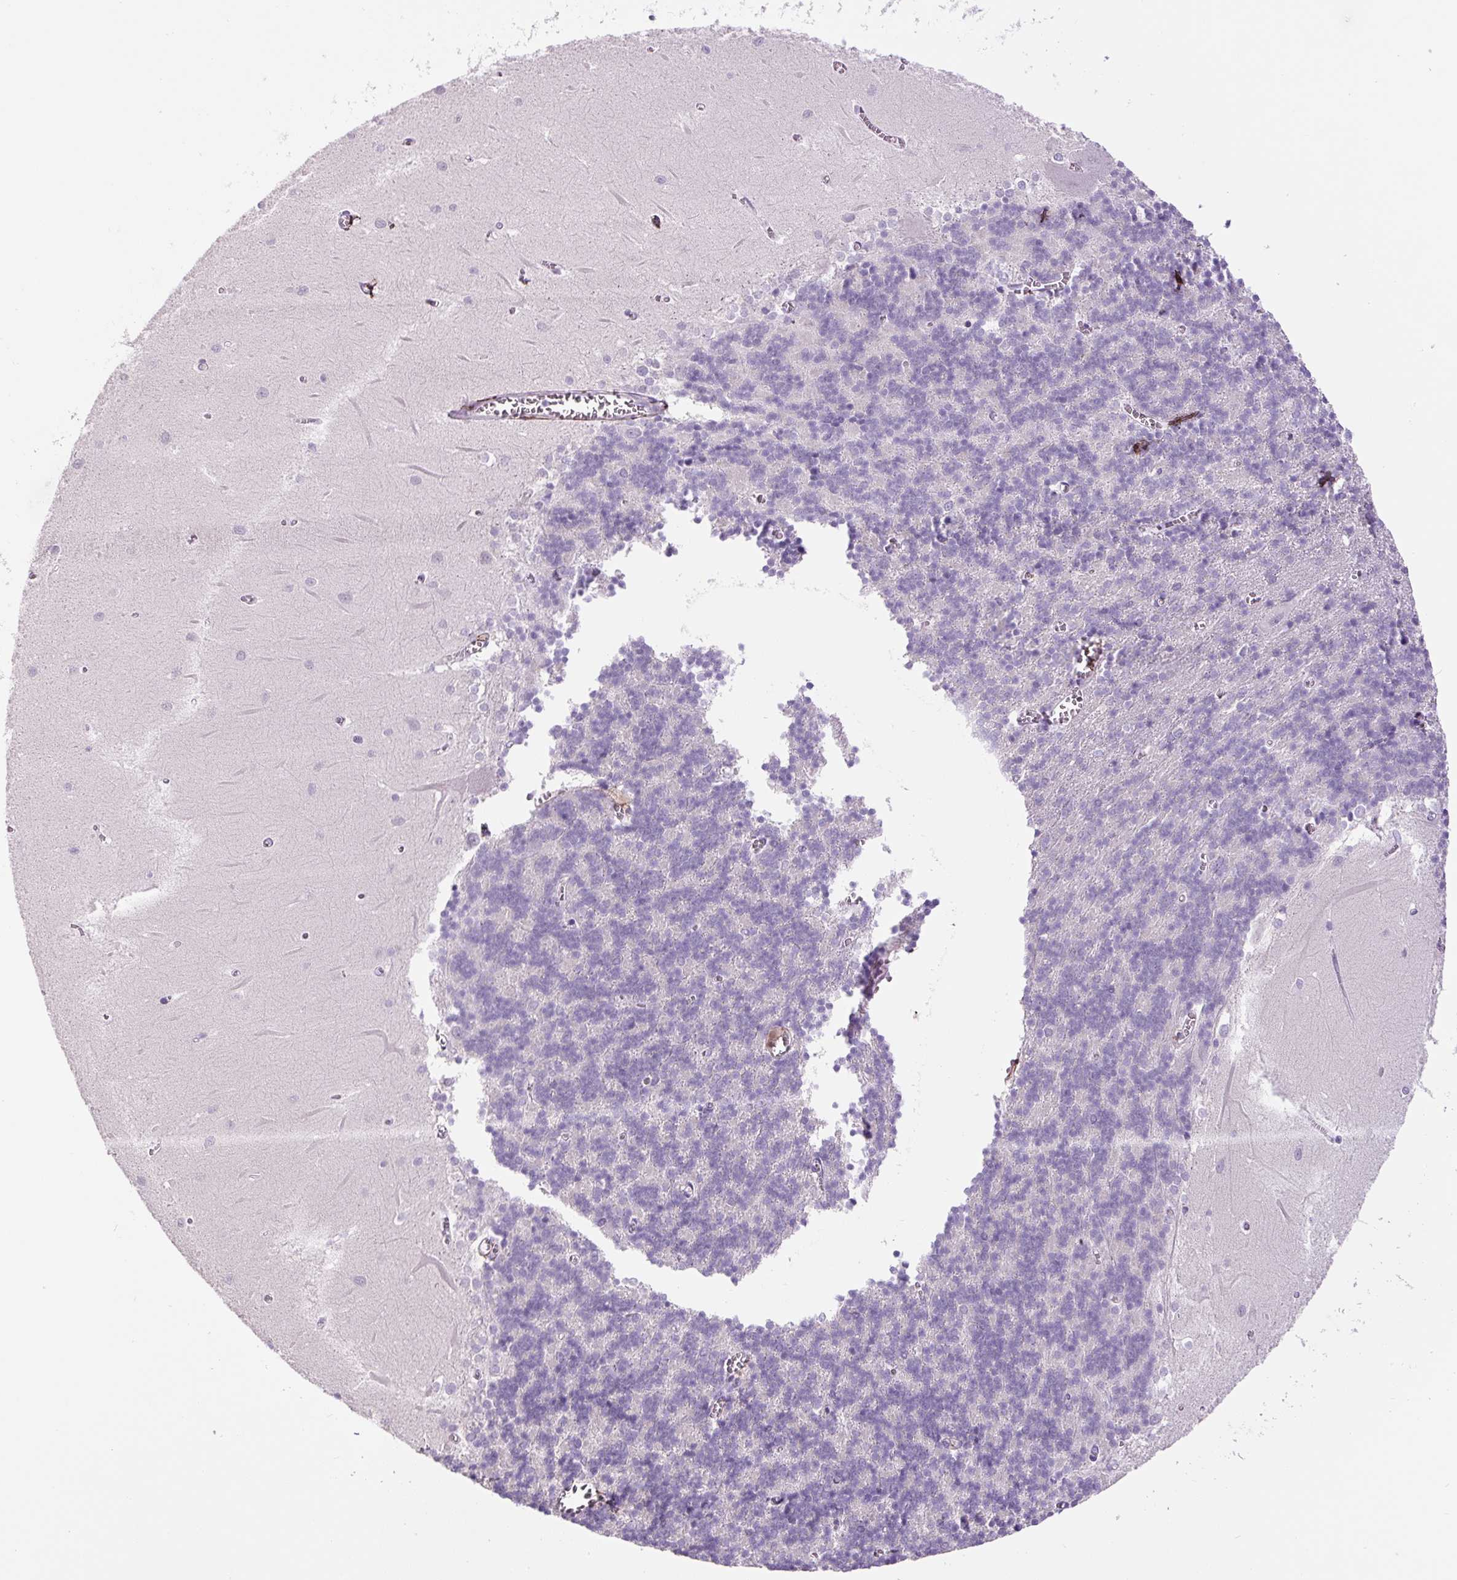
{"staining": {"intensity": "negative", "quantity": "none", "location": "none"}, "tissue": "cerebellum", "cell_type": "Cells in granular layer", "image_type": "normal", "snomed": [{"axis": "morphology", "description": "Normal tissue, NOS"}, {"axis": "topography", "description": "Cerebellum"}], "caption": "Immunohistochemical staining of normal human cerebellum reveals no significant positivity in cells in granular layer. The staining is performed using DAB (3,3'-diaminobenzidine) brown chromogen with nuclei counter-stained in using hematoxylin.", "gene": "FBN1", "patient": {"sex": "male", "age": 37}}